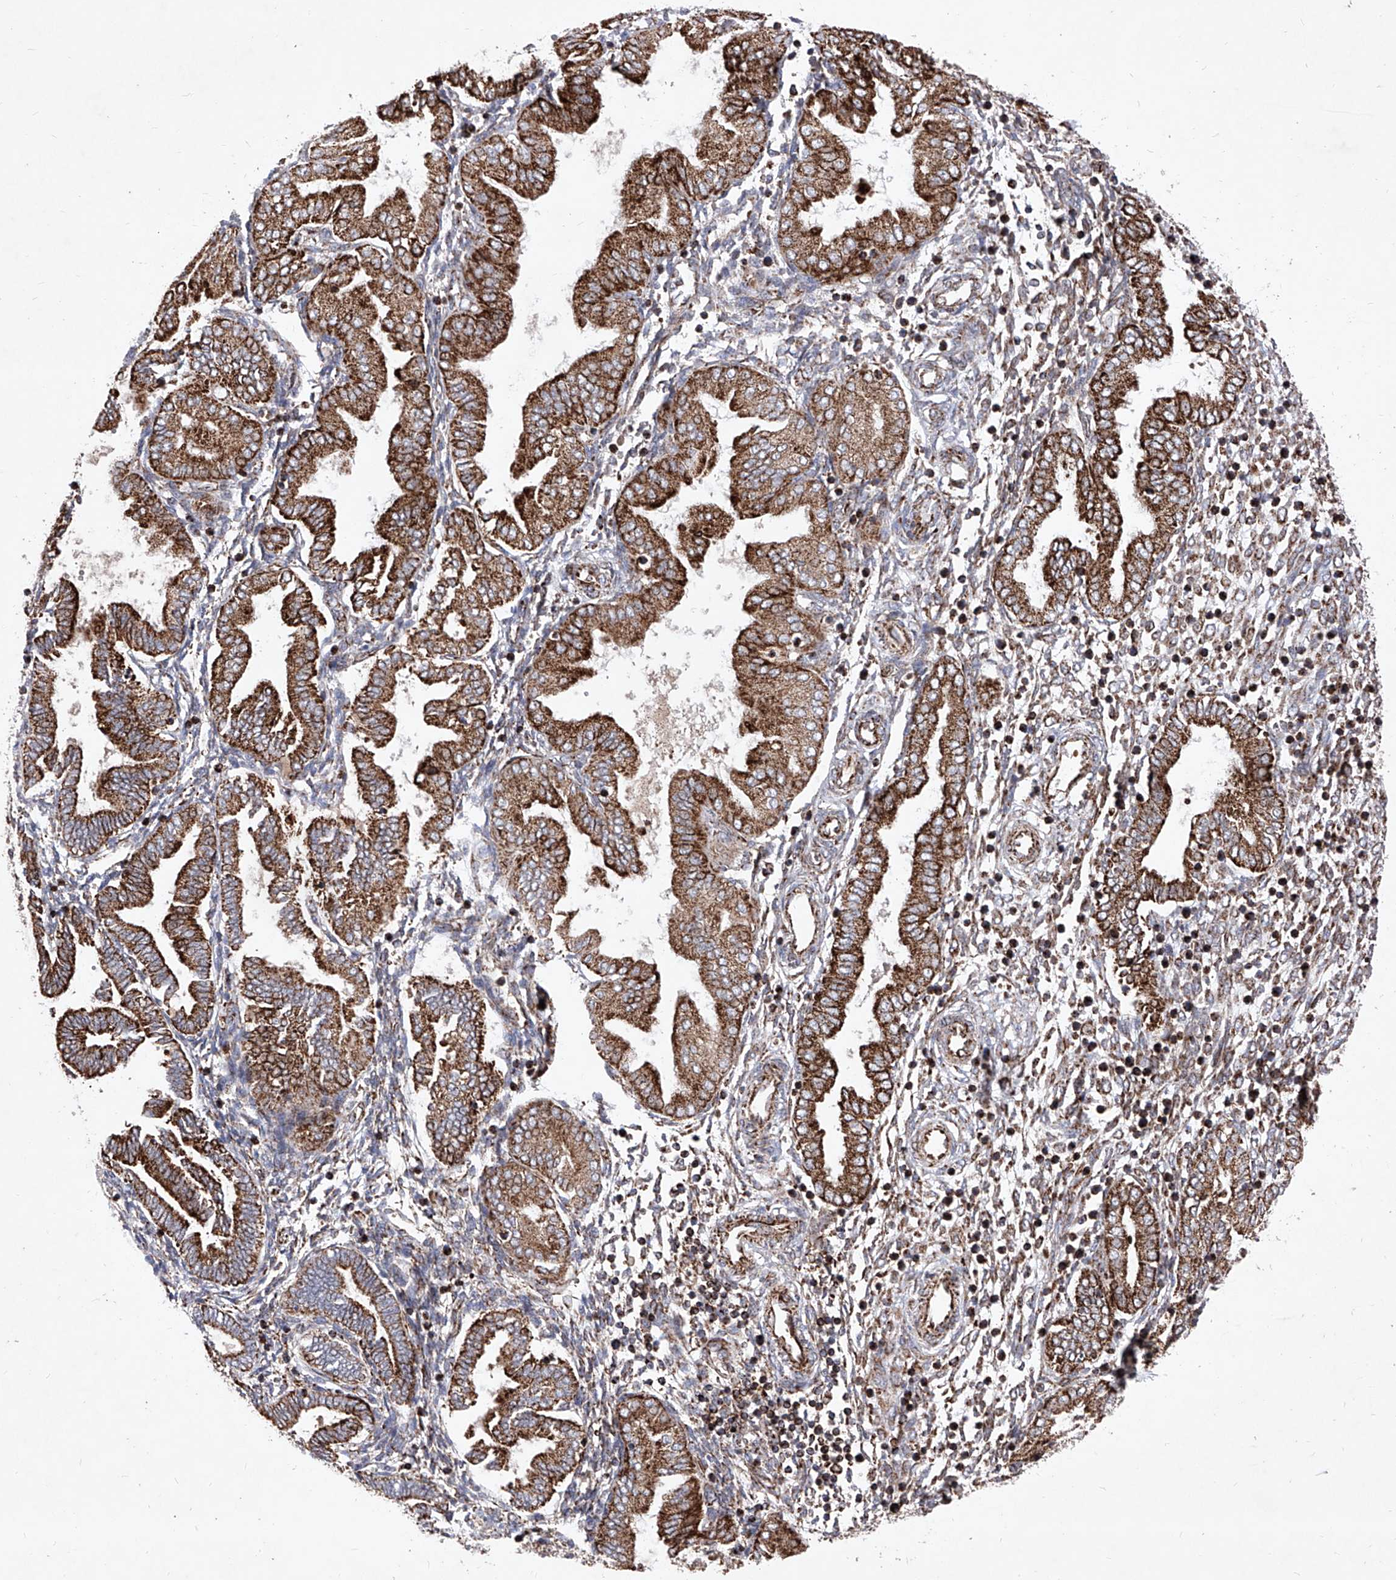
{"staining": {"intensity": "moderate", "quantity": ">75%", "location": "cytoplasmic/membranous"}, "tissue": "endometrium", "cell_type": "Cells in endometrial stroma", "image_type": "normal", "snomed": [{"axis": "morphology", "description": "Normal tissue, NOS"}, {"axis": "topography", "description": "Endometrium"}], "caption": "There is medium levels of moderate cytoplasmic/membranous staining in cells in endometrial stroma of benign endometrium, as demonstrated by immunohistochemical staining (brown color).", "gene": "SEMA6A", "patient": {"sex": "female", "age": 53}}